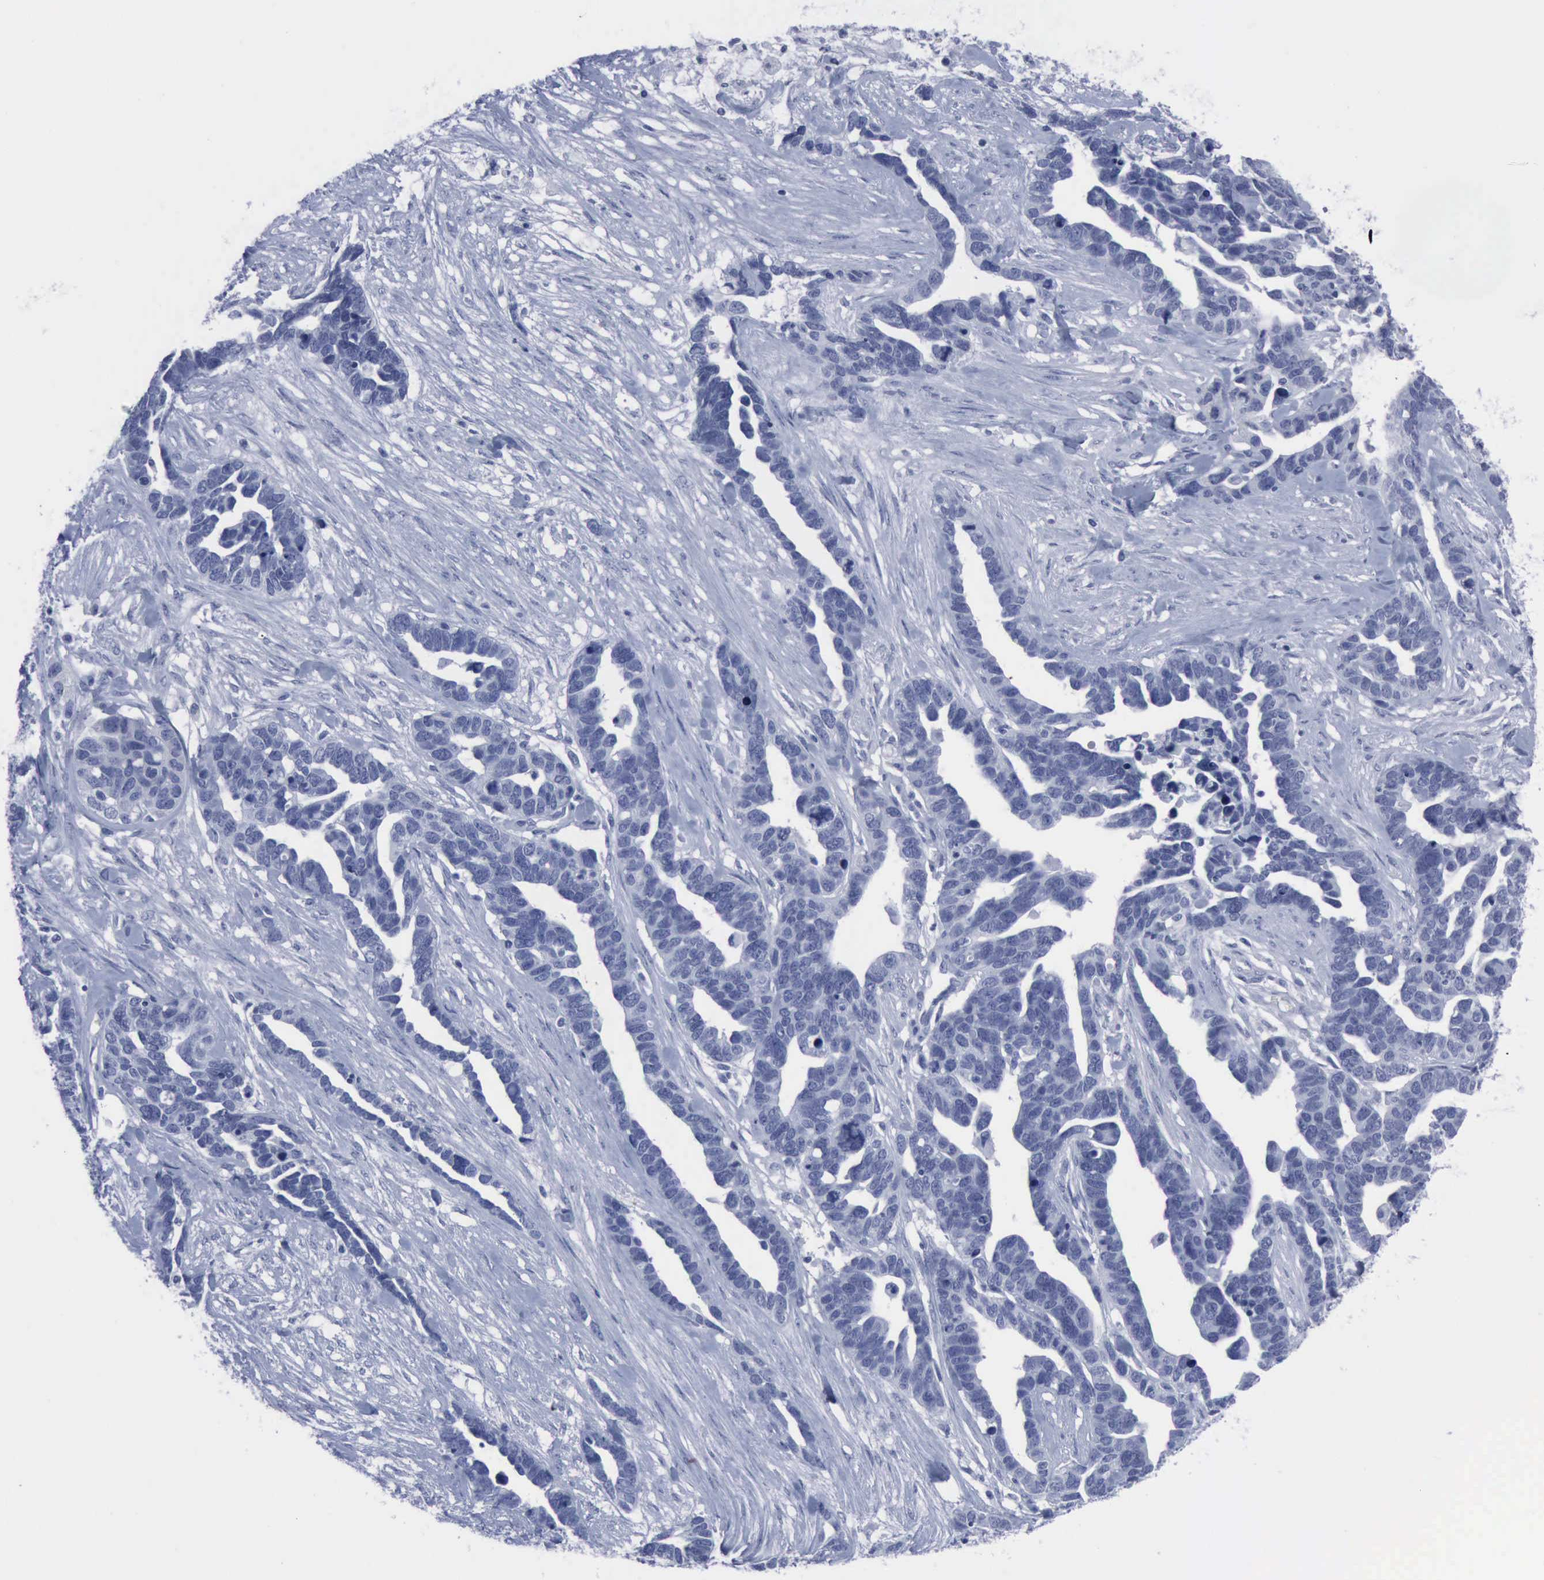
{"staining": {"intensity": "negative", "quantity": "none", "location": "none"}, "tissue": "ovarian cancer", "cell_type": "Tumor cells", "image_type": "cancer", "snomed": [{"axis": "morphology", "description": "Cystadenocarcinoma, serous, NOS"}, {"axis": "topography", "description": "Ovary"}], "caption": "This is a micrograph of IHC staining of ovarian cancer (serous cystadenocarcinoma), which shows no staining in tumor cells.", "gene": "NGFR", "patient": {"sex": "female", "age": 54}}